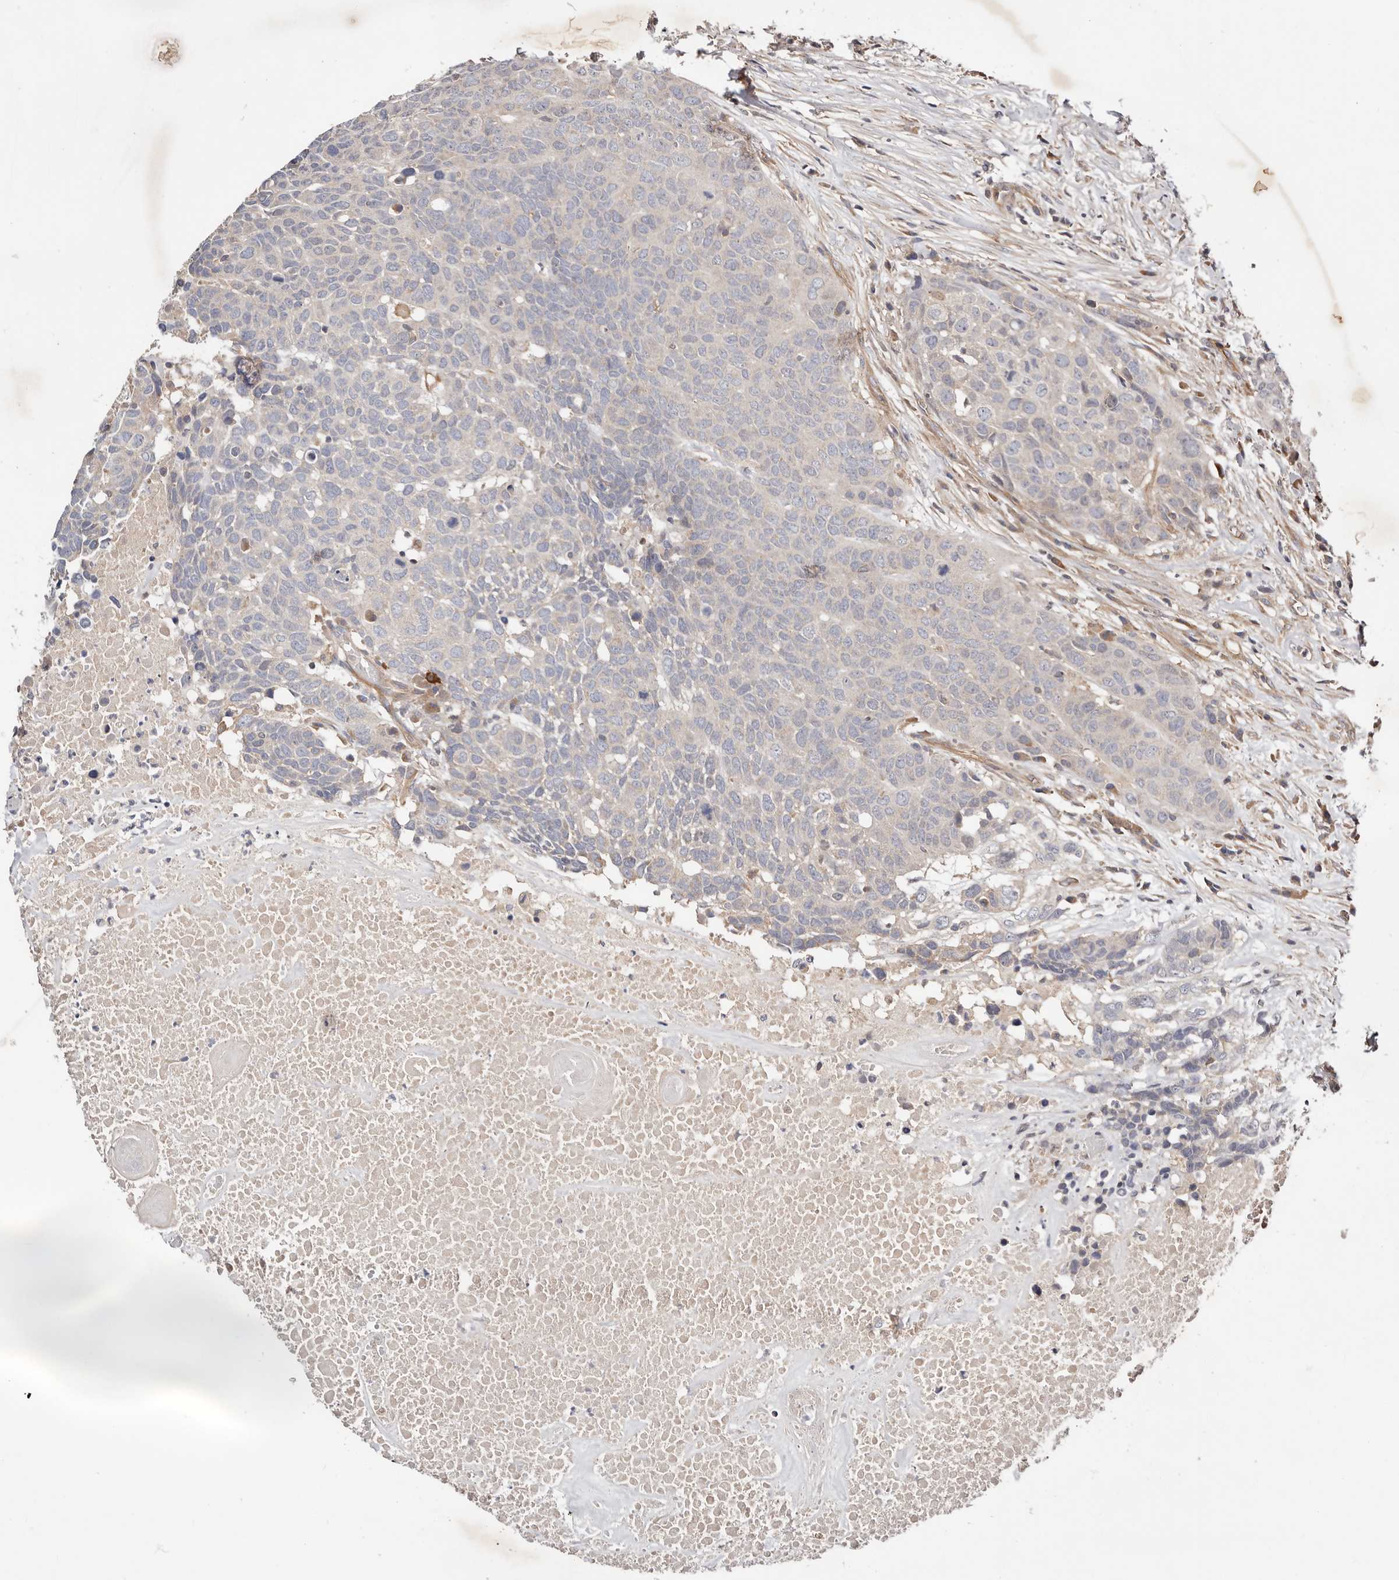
{"staining": {"intensity": "negative", "quantity": "none", "location": "none"}, "tissue": "head and neck cancer", "cell_type": "Tumor cells", "image_type": "cancer", "snomed": [{"axis": "morphology", "description": "Squamous cell carcinoma, NOS"}, {"axis": "topography", "description": "Head-Neck"}], "caption": "The micrograph reveals no significant positivity in tumor cells of head and neck cancer (squamous cell carcinoma).", "gene": "MACF1", "patient": {"sex": "male", "age": 66}}